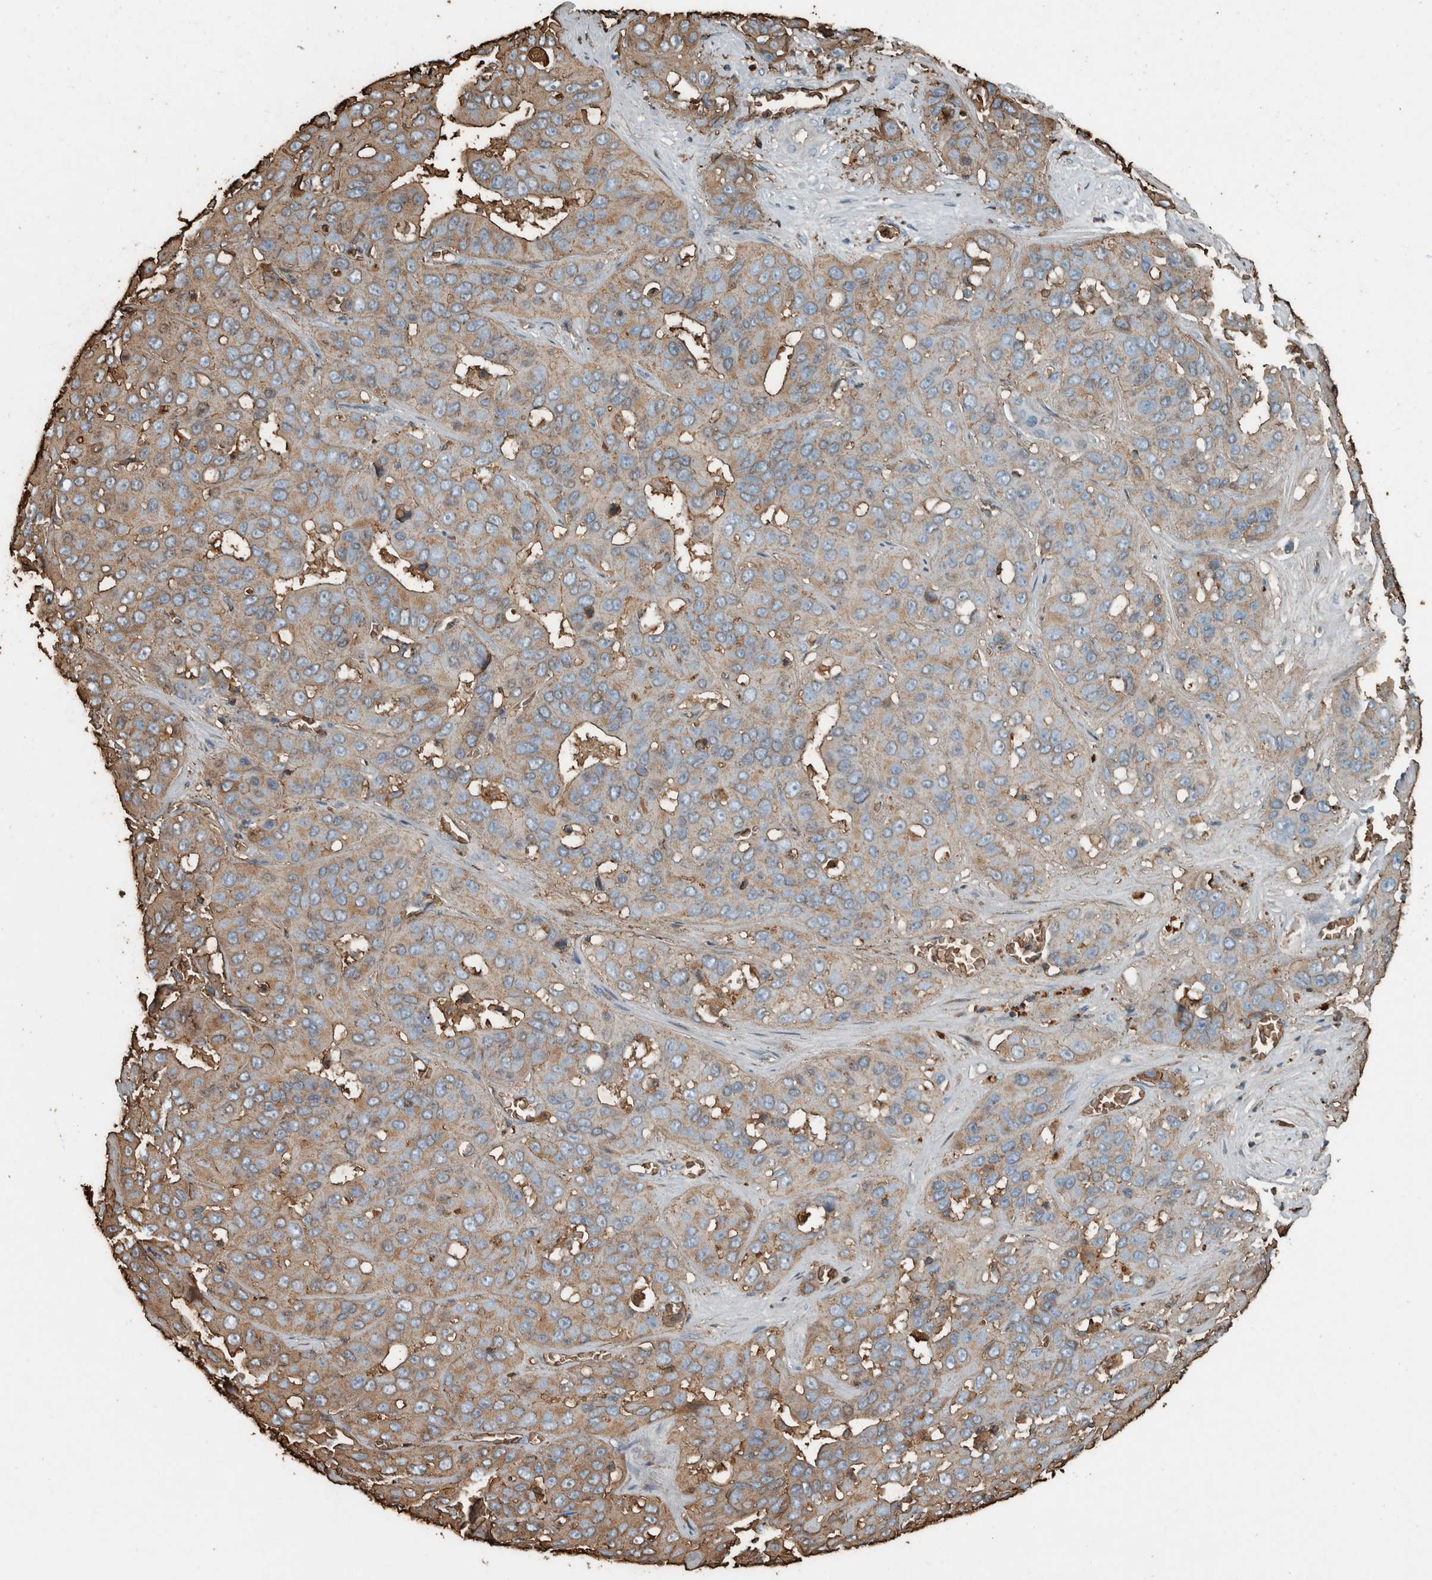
{"staining": {"intensity": "weak", "quantity": ">75%", "location": "cytoplasmic/membranous"}, "tissue": "liver cancer", "cell_type": "Tumor cells", "image_type": "cancer", "snomed": [{"axis": "morphology", "description": "Cholangiocarcinoma"}, {"axis": "topography", "description": "Liver"}], "caption": "Cholangiocarcinoma (liver) stained with a protein marker shows weak staining in tumor cells.", "gene": "LBP", "patient": {"sex": "female", "age": 52}}